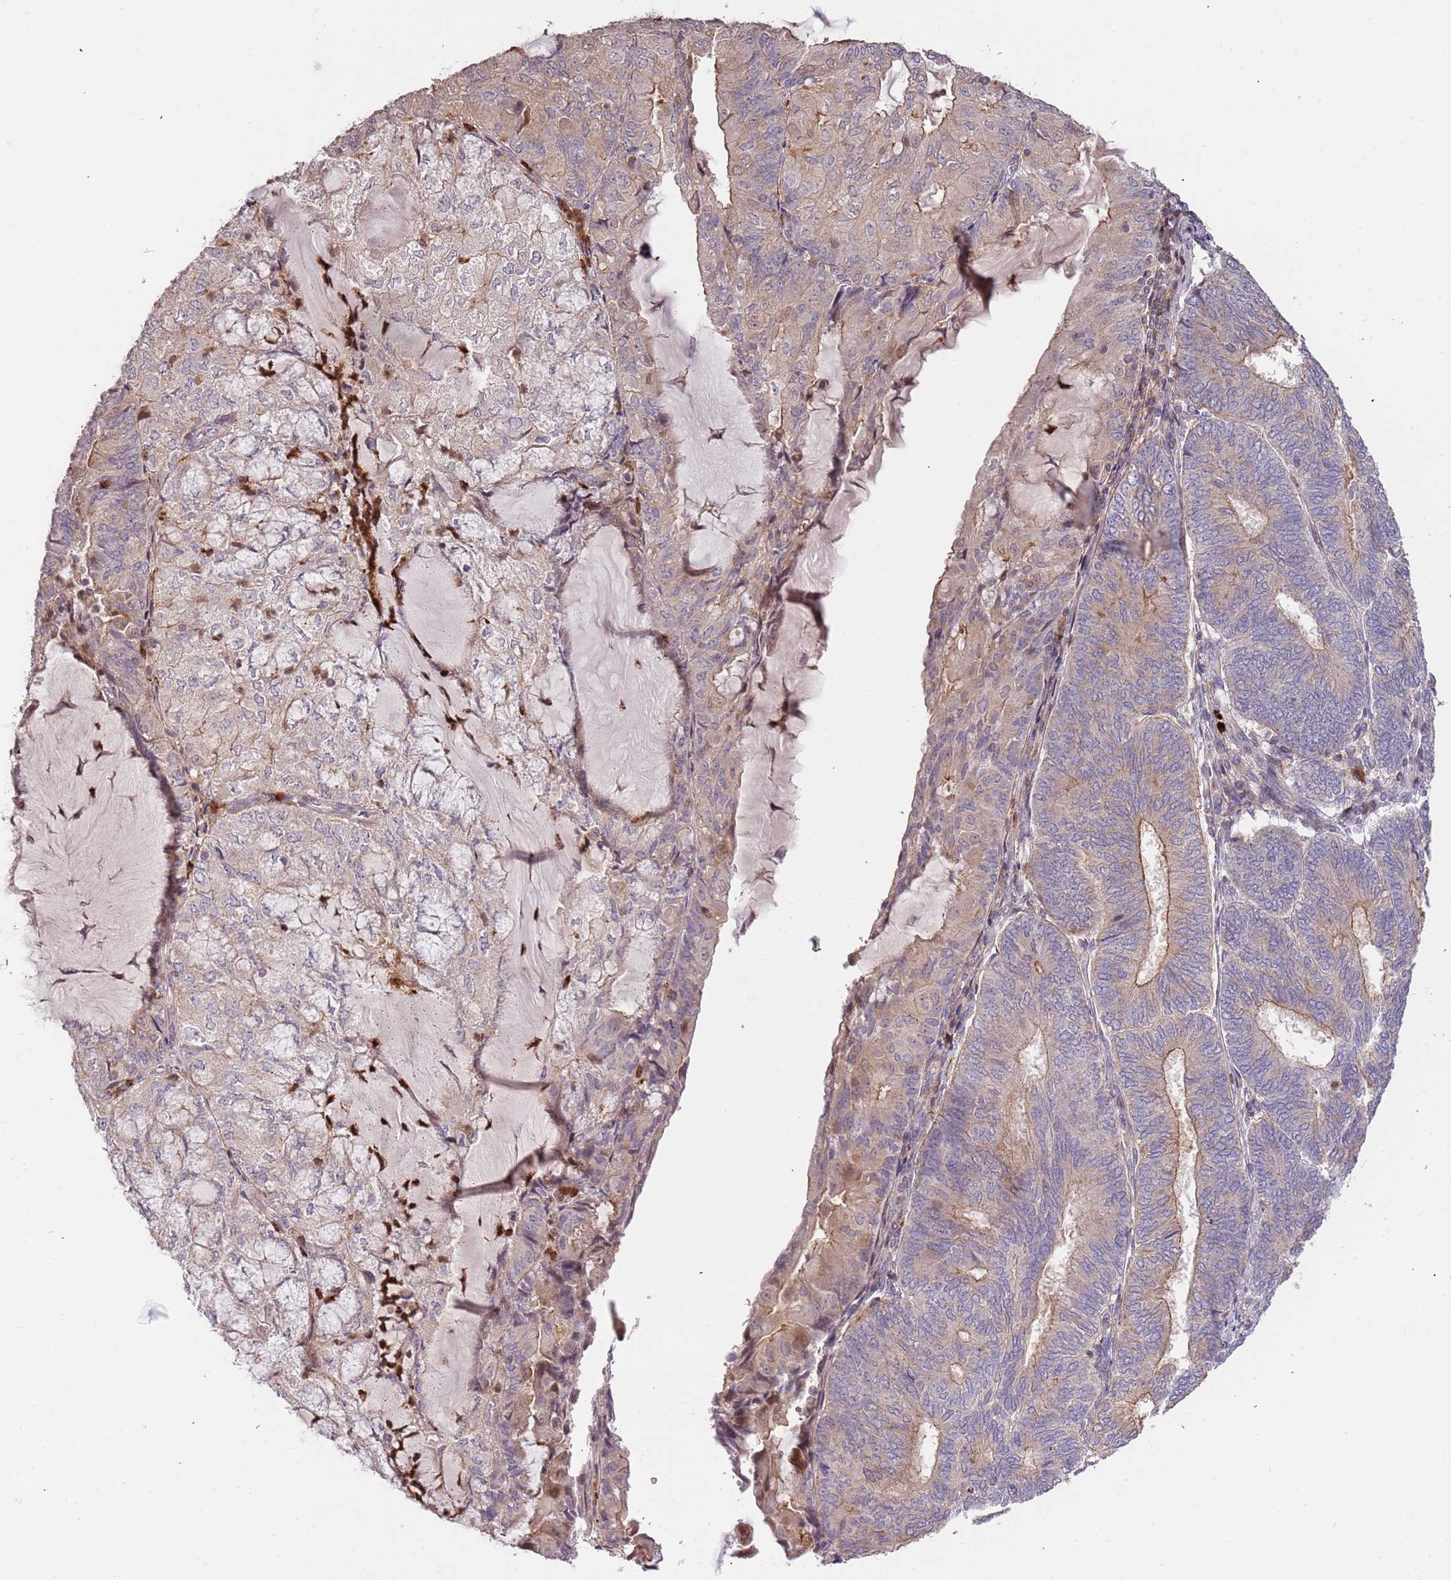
{"staining": {"intensity": "moderate", "quantity": "<25%", "location": "cytoplasmic/membranous"}, "tissue": "endometrial cancer", "cell_type": "Tumor cells", "image_type": "cancer", "snomed": [{"axis": "morphology", "description": "Adenocarcinoma, NOS"}, {"axis": "topography", "description": "Endometrium"}], "caption": "Protein analysis of adenocarcinoma (endometrial) tissue exhibits moderate cytoplasmic/membranous positivity in about <25% of tumor cells. Immunohistochemistry (ihc) stains the protein in brown and the nuclei are stained blue.", "gene": "SLC16A4", "patient": {"sex": "female", "age": 81}}